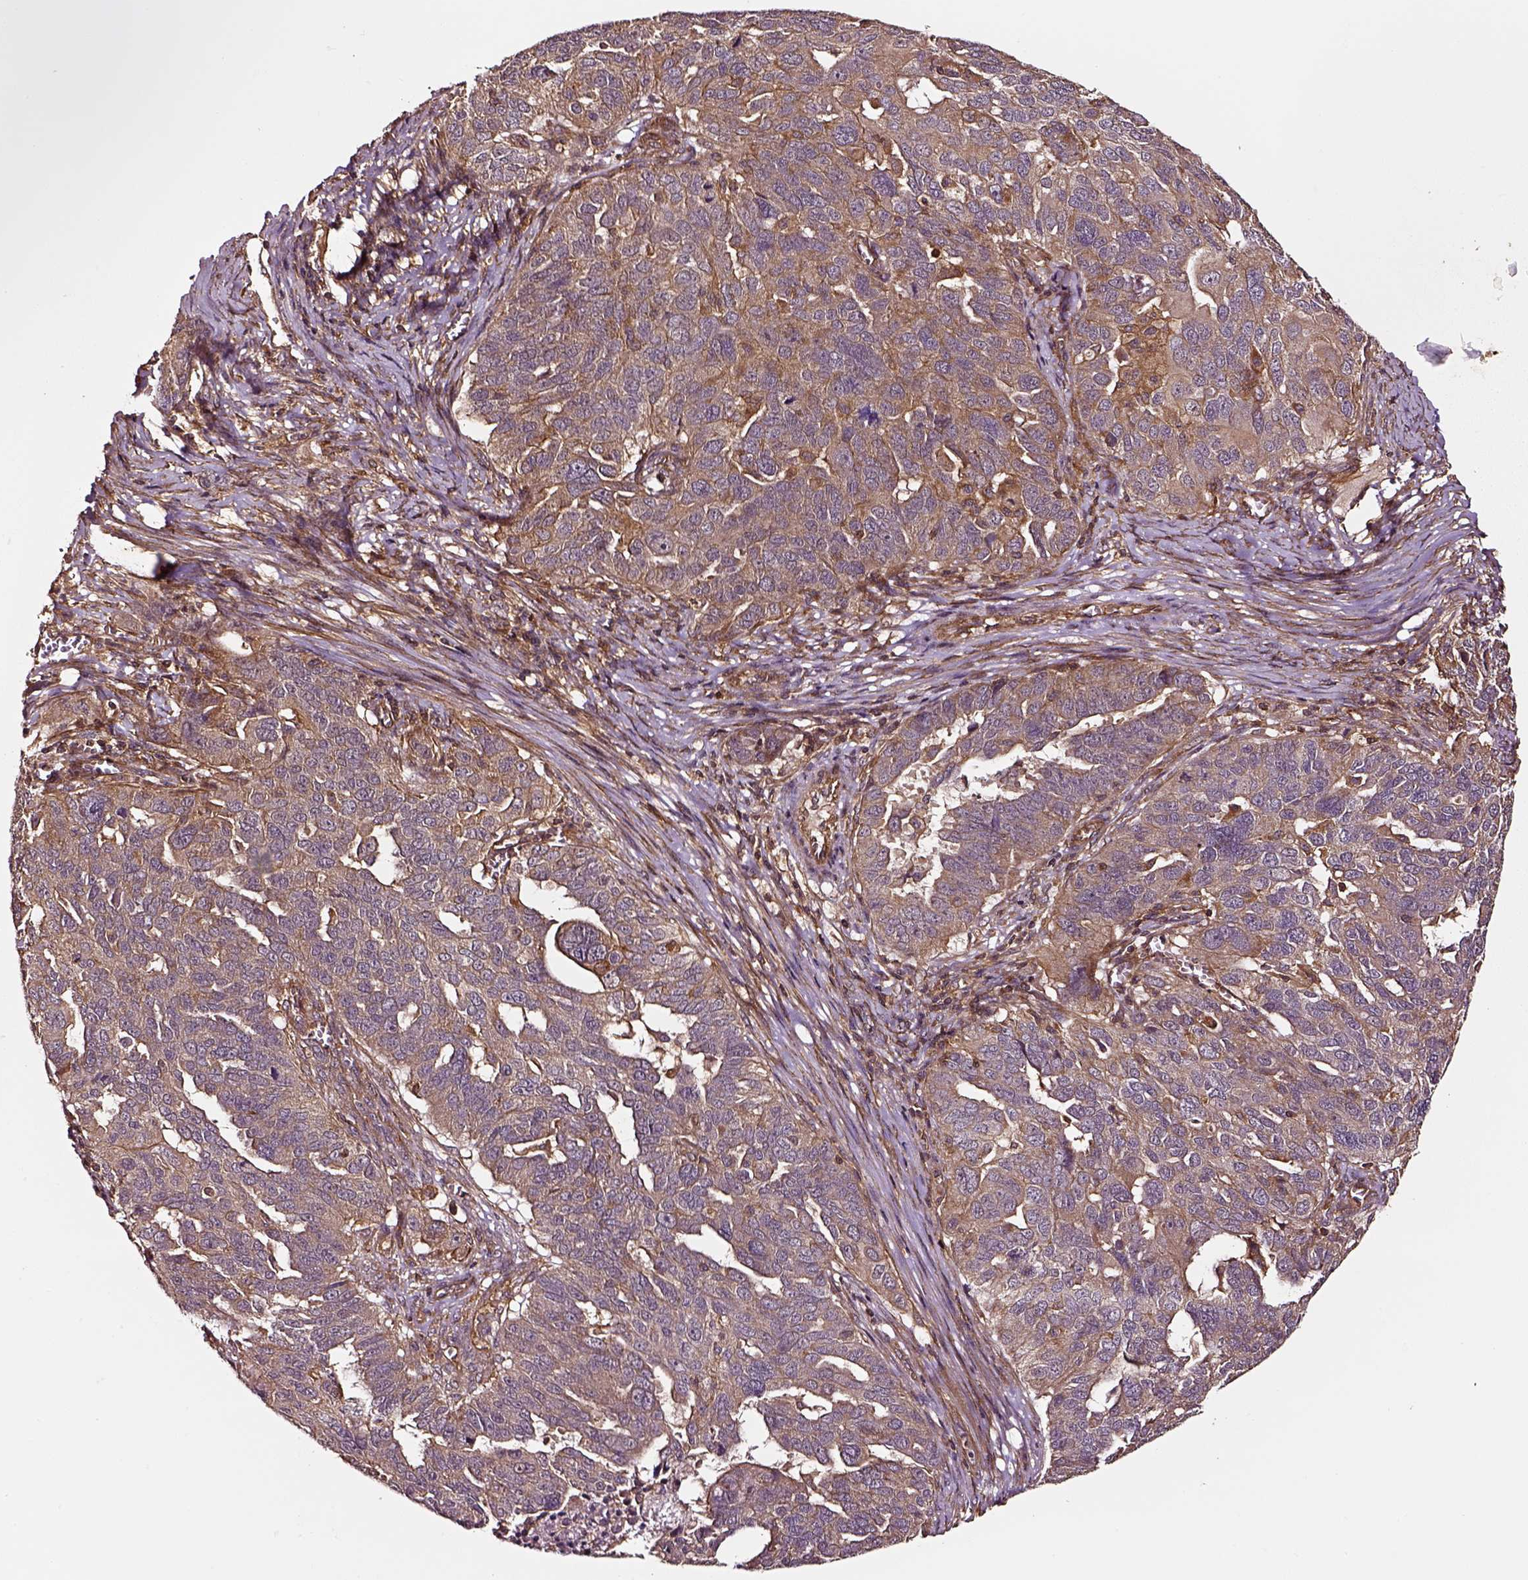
{"staining": {"intensity": "moderate", "quantity": ">75%", "location": "cytoplasmic/membranous"}, "tissue": "ovarian cancer", "cell_type": "Tumor cells", "image_type": "cancer", "snomed": [{"axis": "morphology", "description": "Carcinoma, endometroid"}, {"axis": "topography", "description": "Soft tissue"}, {"axis": "topography", "description": "Ovary"}], "caption": "A histopathology image of human ovarian cancer (endometroid carcinoma) stained for a protein shows moderate cytoplasmic/membranous brown staining in tumor cells.", "gene": "RASSF5", "patient": {"sex": "female", "age": 52}}